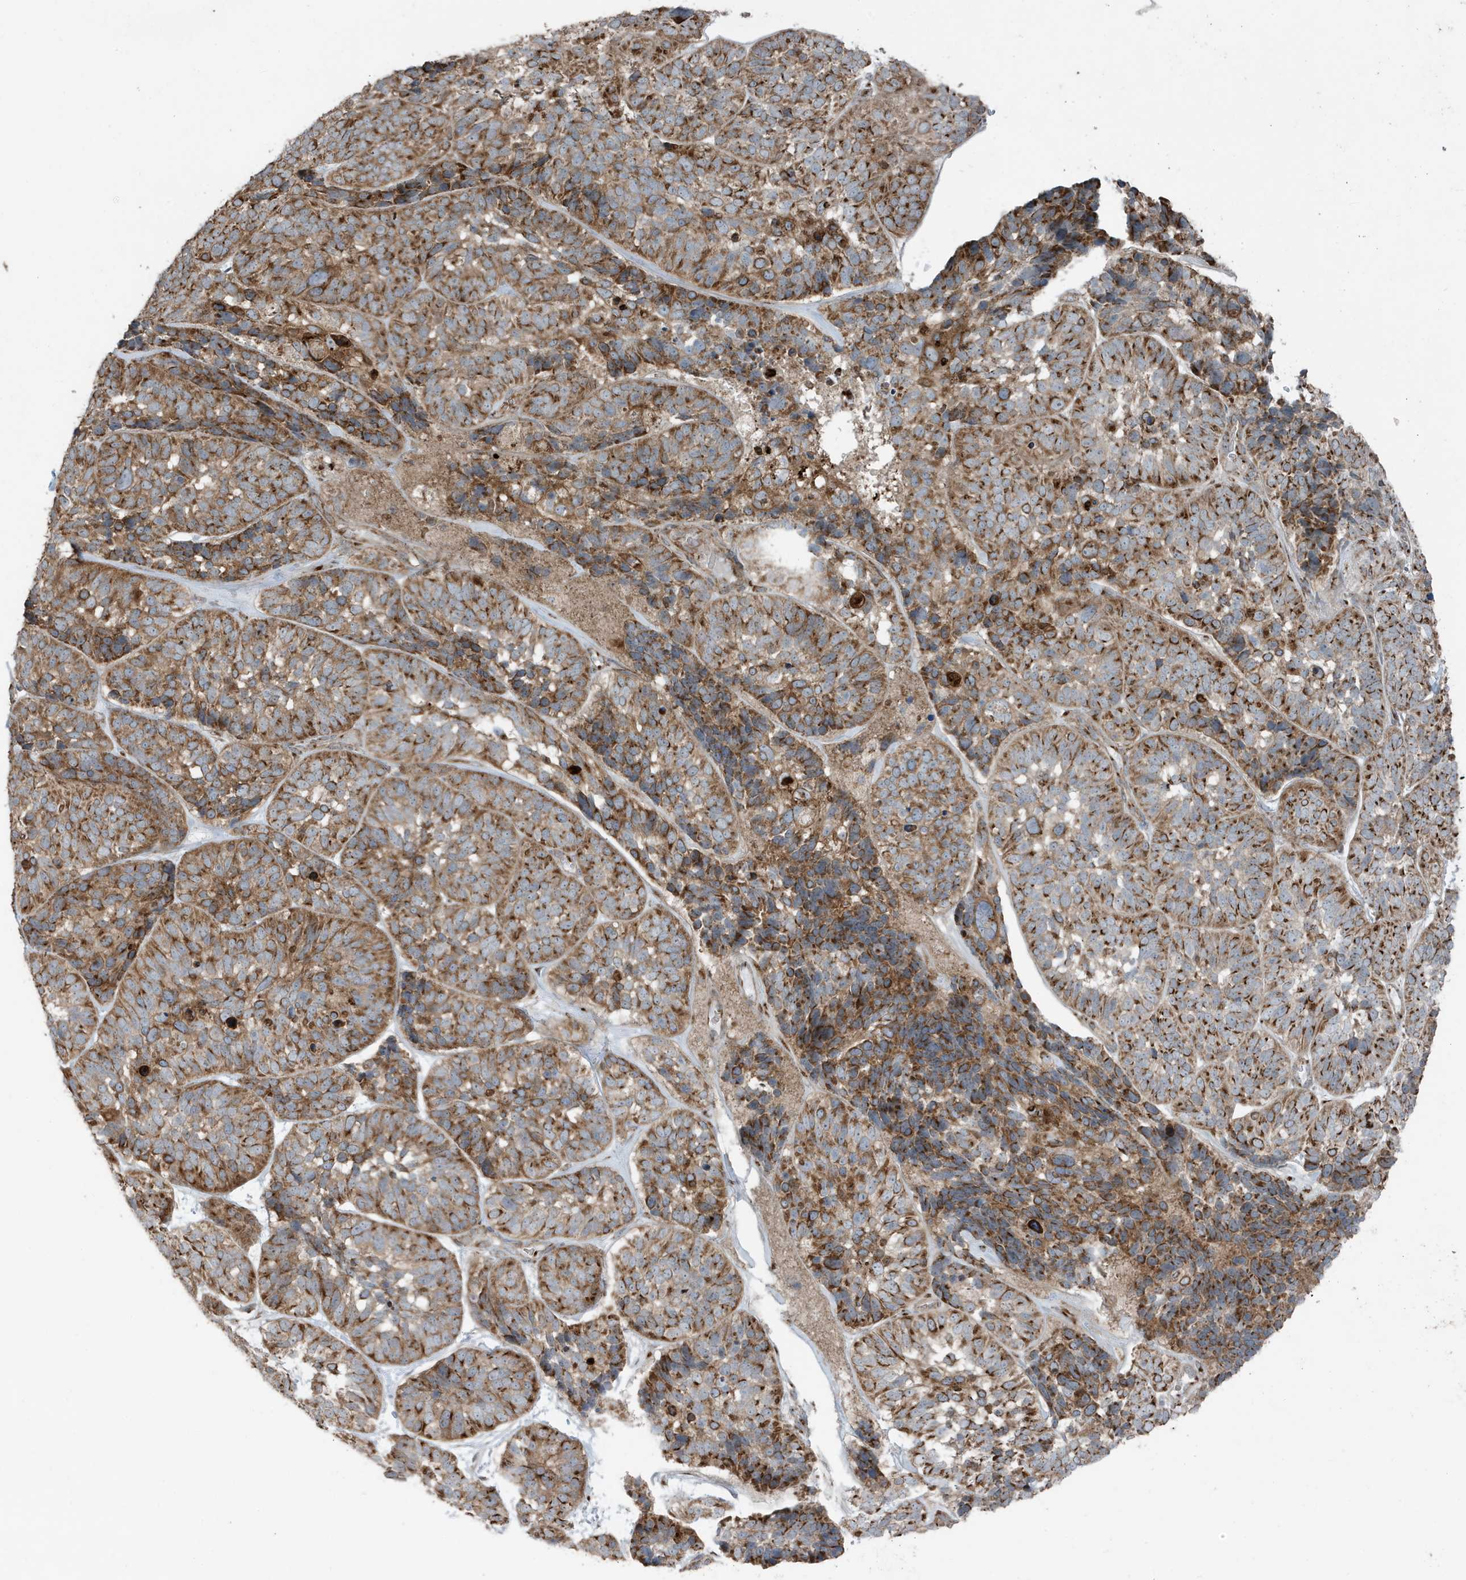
{"staining": {"intensity": "moderate", "quantity": ">75%", "location": "cytoplasmic/membranous"}, "tissue": "skin cancer", "cell_type": "Tumor cells", "image_type": "cancer", "snomed": [{"axis": "morphology", "description": "Basal cell carcinoma"}, {"axis": "topography", "description": "Skin"}], "caption": "Skin basal cell carcinoma stained with DAB IHC demonstrates medium levels of moderate cytoplasmic/membranous expression in approximately >75% of tumor cells.", "gene": "GOLGA4", "patient": {"sex": "male", "age": 62}}